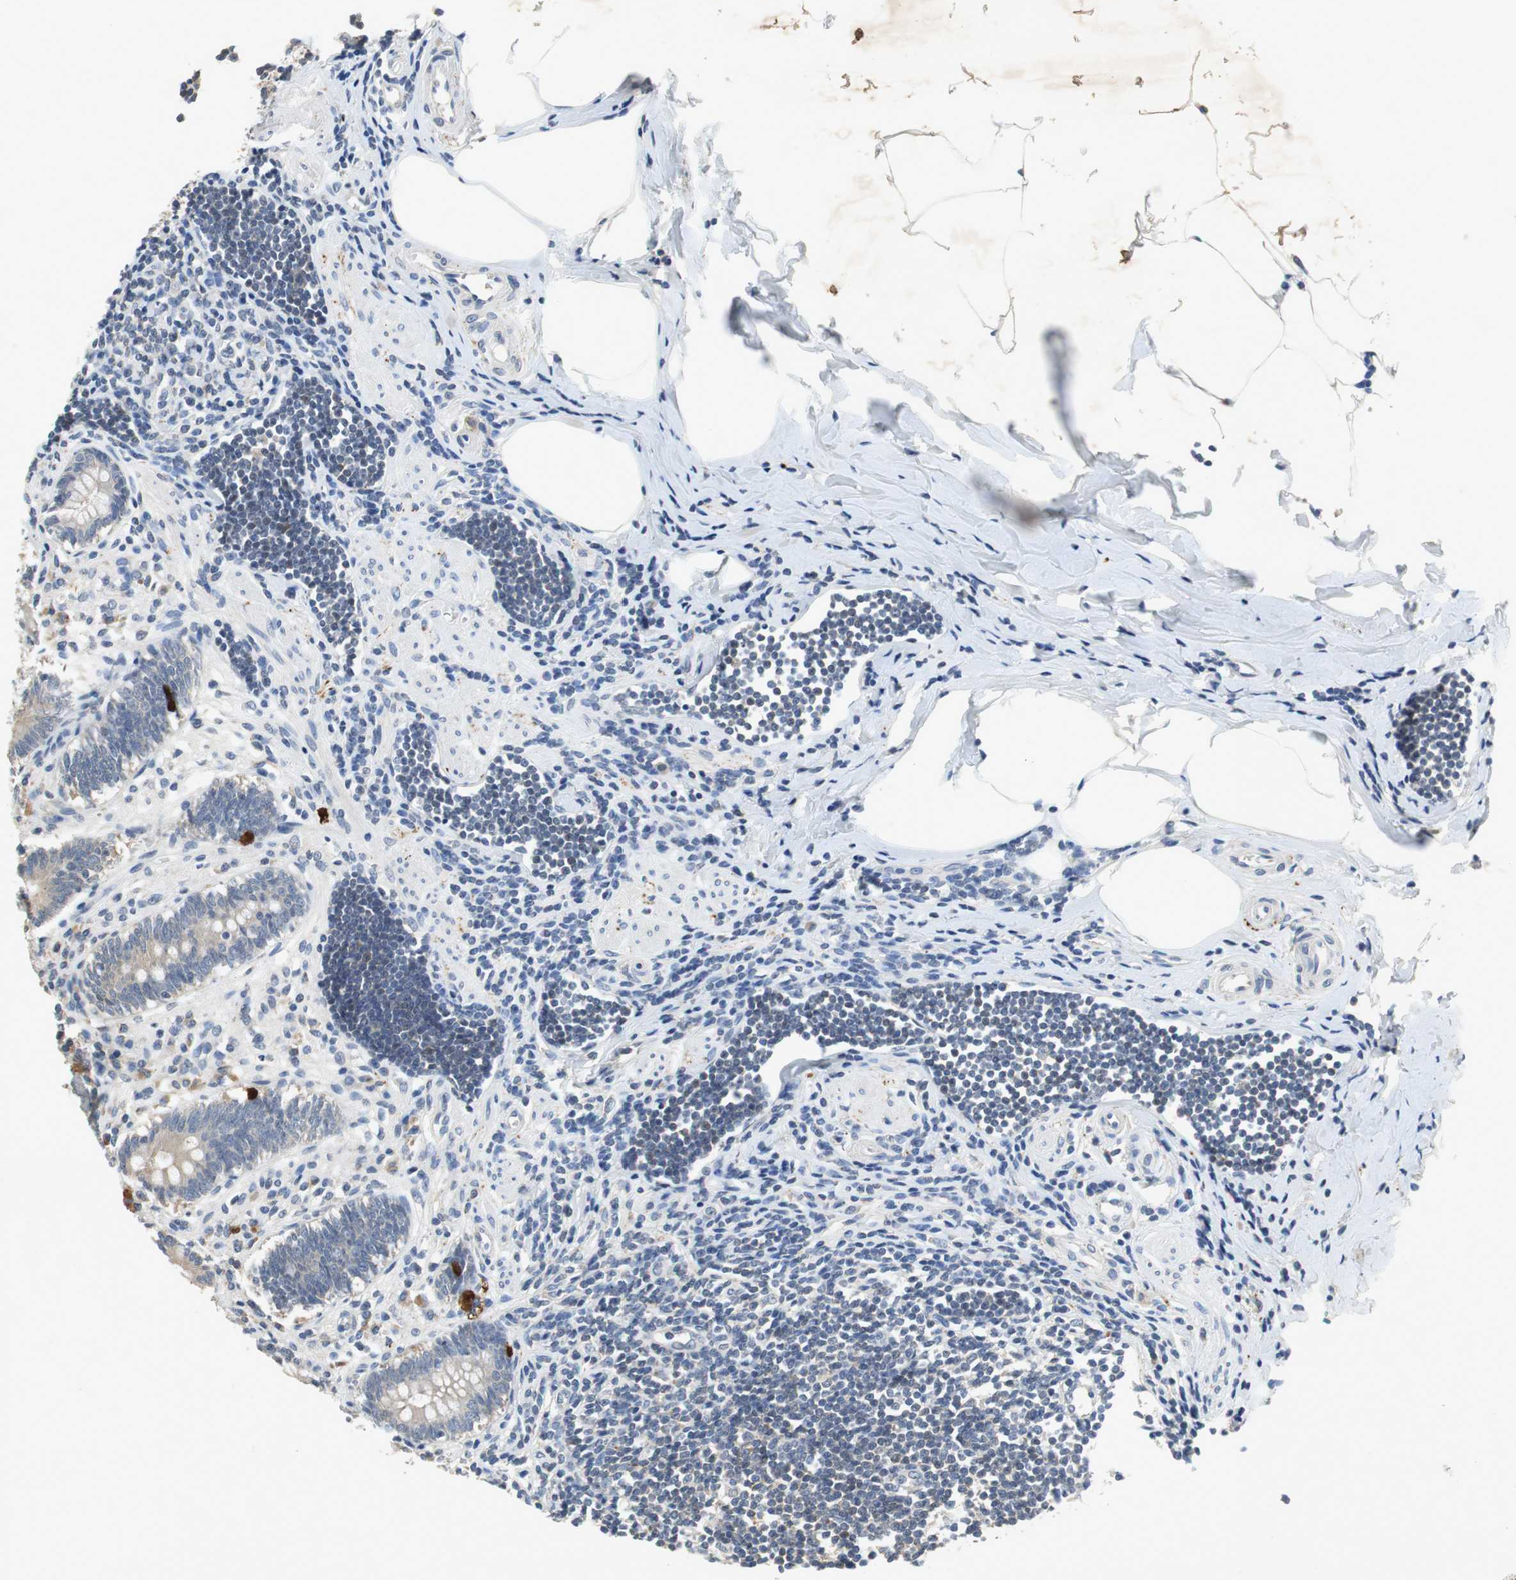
{"staining": {"intensity": "weak", "quantity": ">75%", "location": "cytoplasmic/membranous"}, "tissue": "appendix", "cell_type": "Glandular cells", "image_type": "normal", "snomed": [{"axis": "morphology", "description": "Normal tissue, NOS"}, {"axis": "topography", "description": "Appendix"}], "caption": "Protein staining of benign appendix shows weak cytoplasmic/membranous positivity in about >75% of glandular cells. (DAB IHC, brown staining for protein, blue staining for nuclei).", "gene": "GLCCI1", "patient": {"sex": "female", "age": 50}}